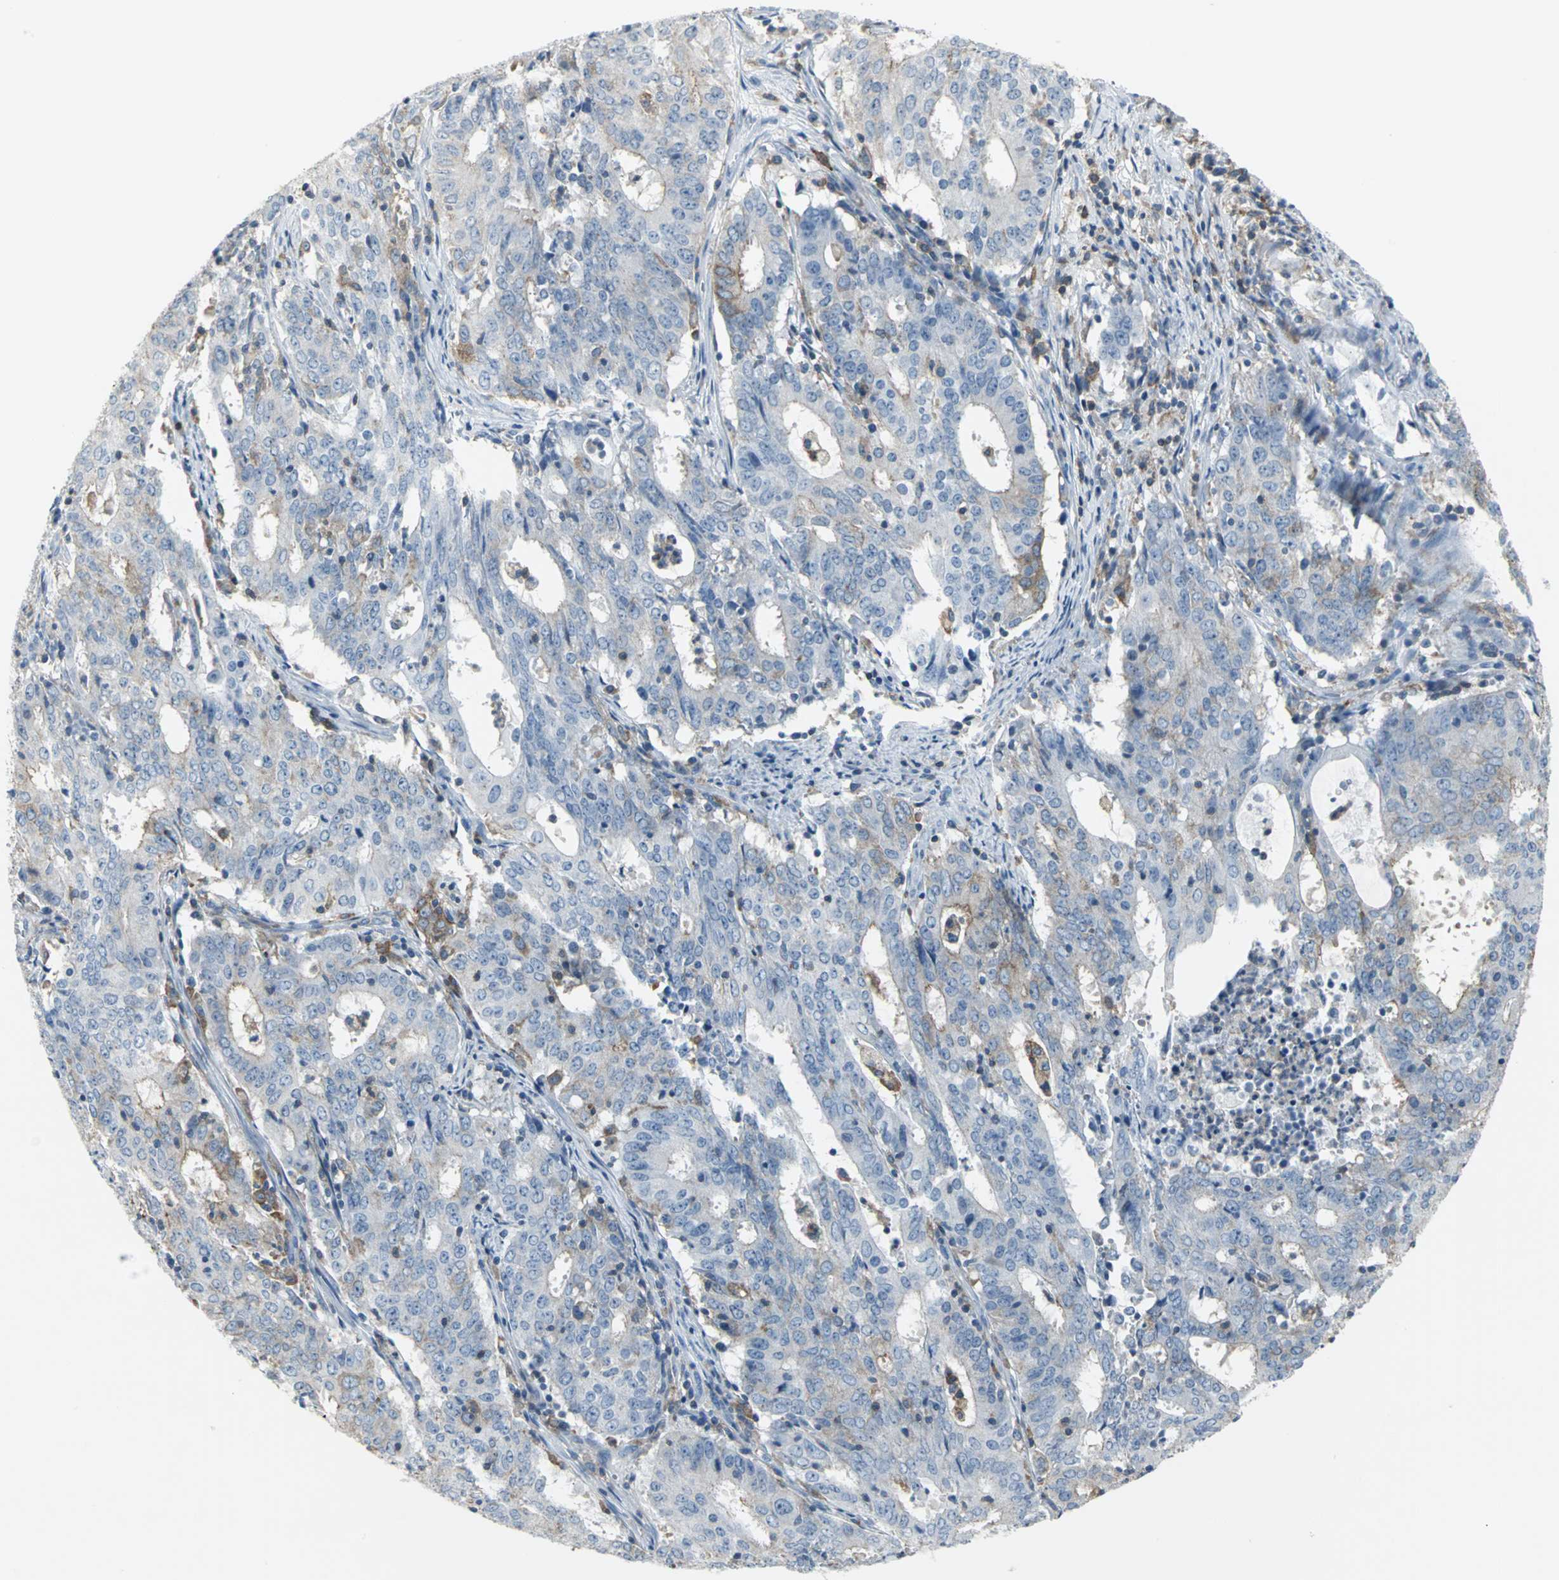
{"staining": {"intensity": "weak", "quantity": "25%-75%", "location": "cytoplasmic/membranous"}, "tissue": "cervical cancer", "cell_type": "Tumor cells", "image_type": "cancer", "snomed": [{"axis": "morphology", "description": "Adenocarcinoma, NOS"}, {"axis": "topography", "description": "Cervix"}], "caption": "Approximately 25%-75% of tumor cells in human adenocarcinoma (cervical) demonstrate weak cytoplasmic/membranous protein positivity as visualized by brown immunohistochemical staining.", "gene": "IQGAP2", "patient": {"sex": "female", "age": 44}}